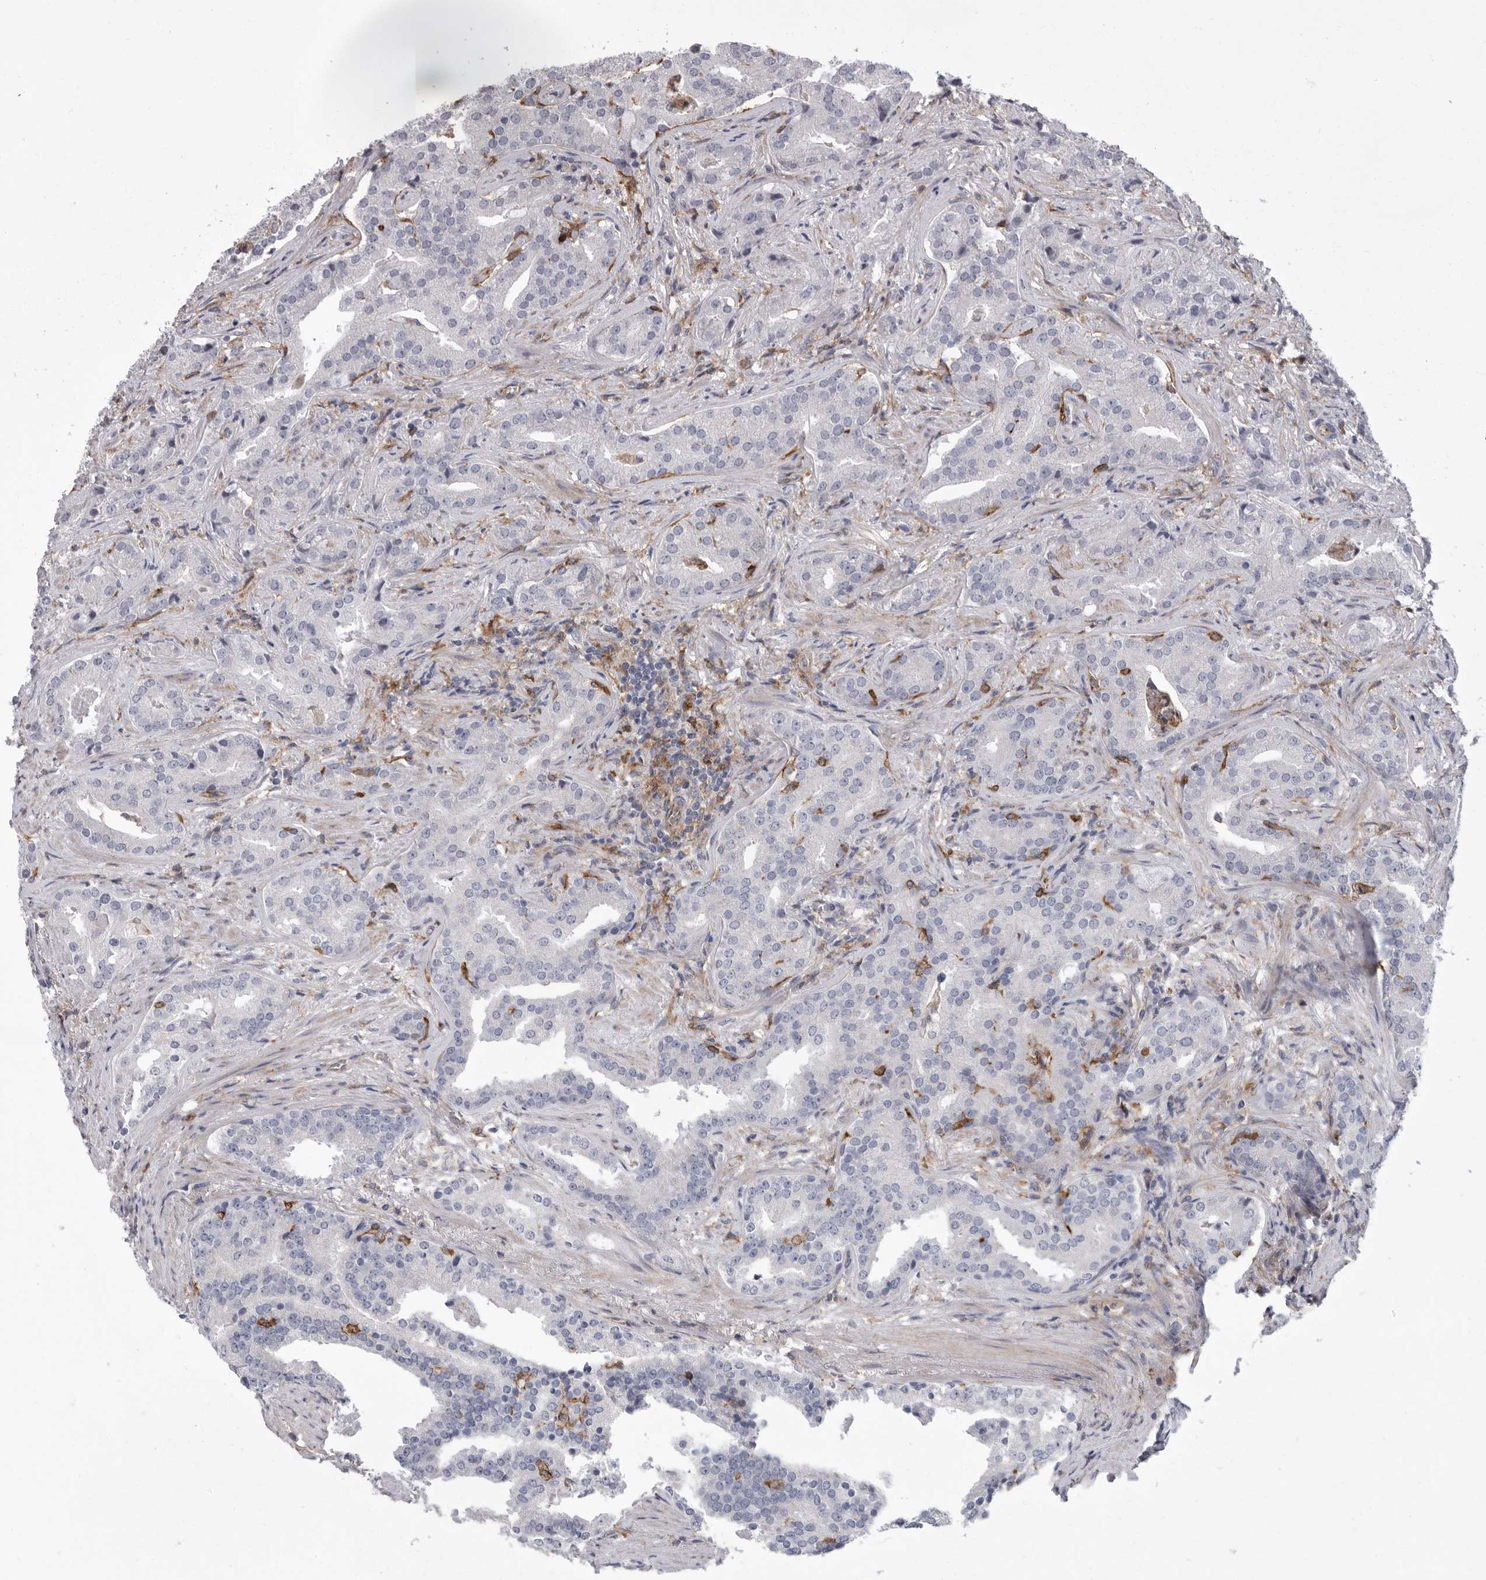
{"staining": {"intensity": "negative", "quantity": "none", "location": "none"}, "tissue": "prostate cancer", "cell_type": "Tumor cells", "image_type": "cancer", "snomed": [{"axis": "morphology", "description": "Adenocarcinoma, Low grade"}, {"axis": "topography", "description": "Prostate"}], "caption": "Prostate adenocarcinoma (low-grade) was stained to show a protein in brown. There is no significant positivity in tumor cells. Brightfield microscopy of immunohistochemistry stained with DAB (brown) and hematoxylin (blue), captured at high magnification.", "gene": "SIGLEC10", "patient": {"sex": "male", "age": 67}}